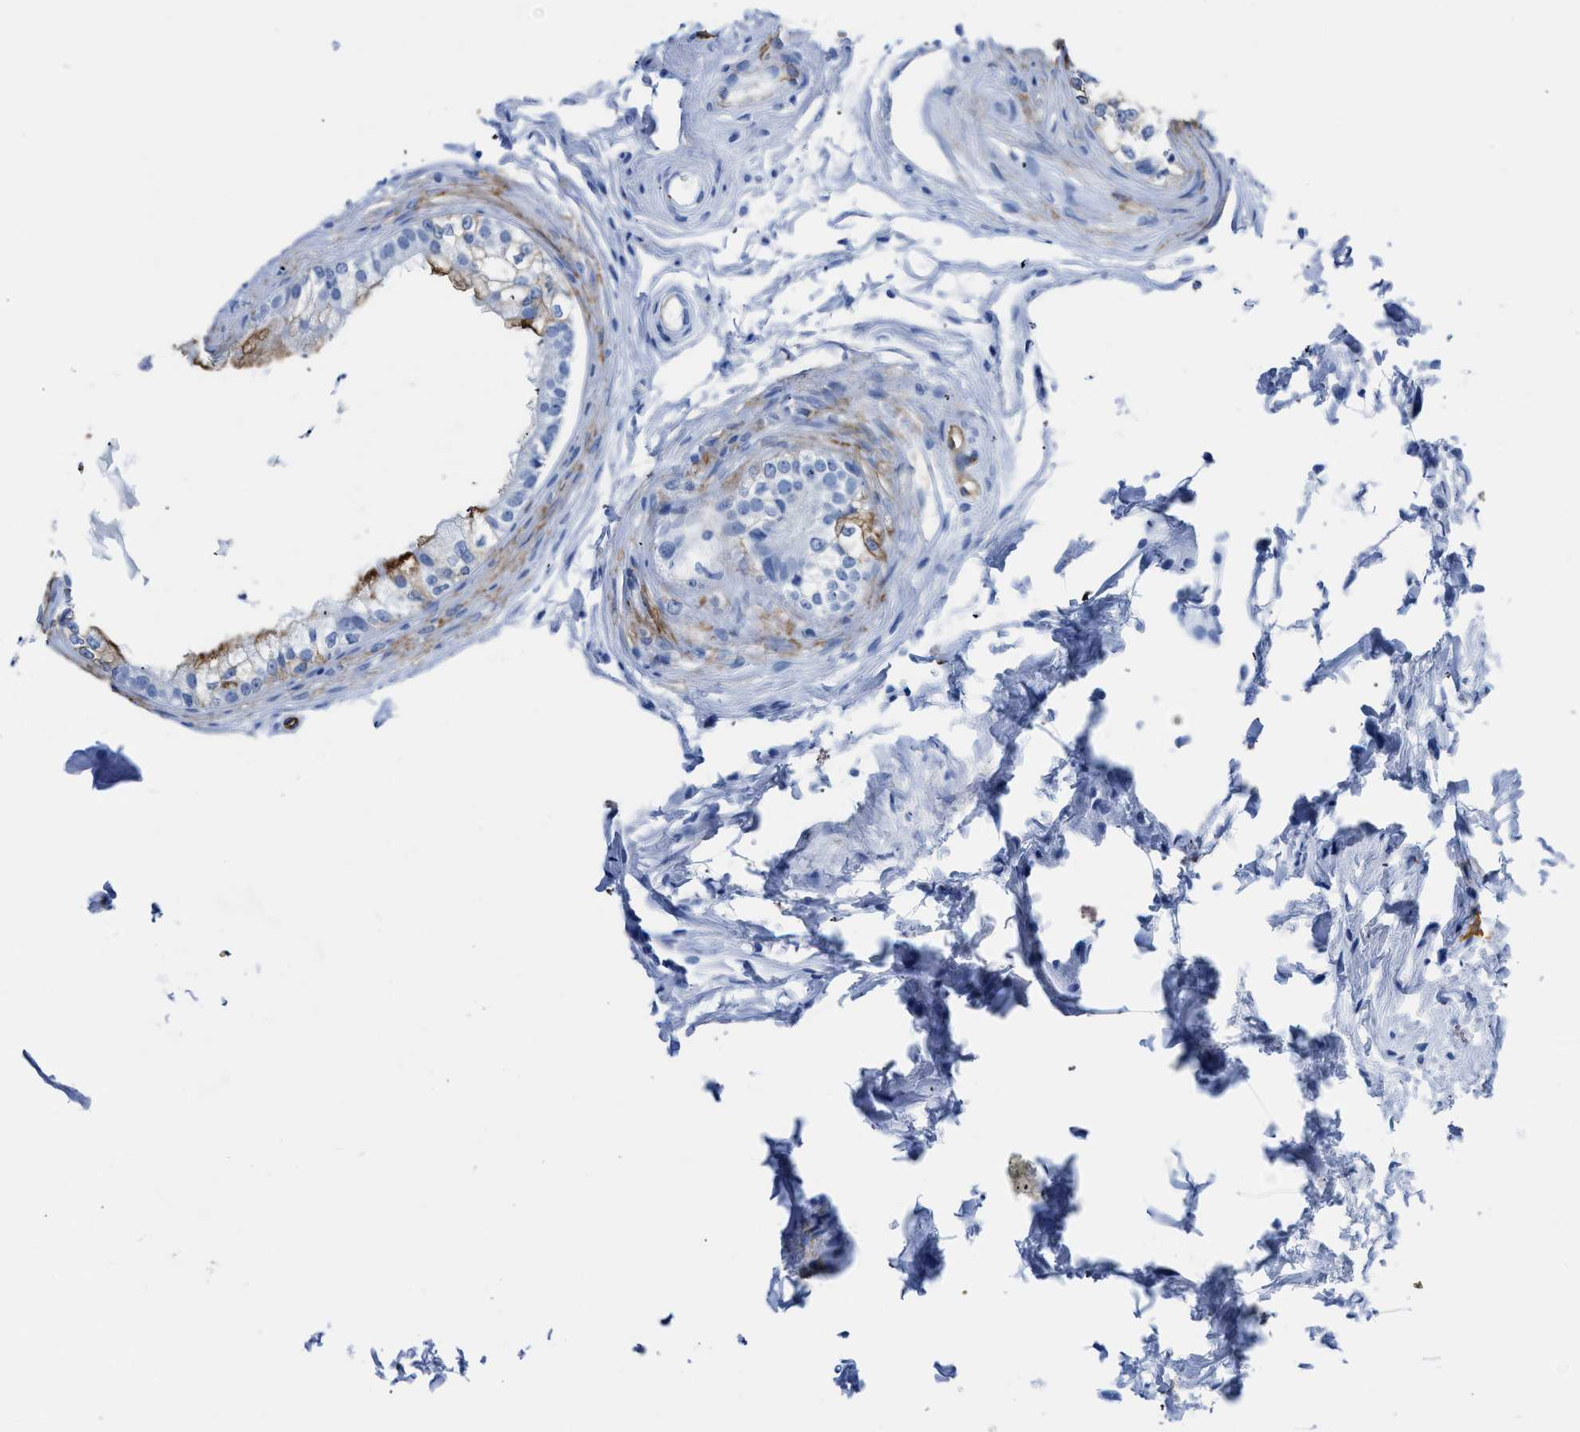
{"staining": {"intensity": "moderate", "quantity": "<25%", "location": "cytoplasmic/membranous"}, "tissue": "epididymis", "cell_type": "Glandular cells", "image_type": "normal", "snomed": [{"axis": "morphology", "description": "Normal tissue, NOS"}, {"axis": "topography", "description": "Epididymis"}], "caption": "Immunohistochemistry (IHC) staining of benign epididymis, which demonstrates low levels of moderate cytoplasmic/membranous expression in about <25% of glandular cells indicating moderate cytoplasmic/membranous protein staining. The staining was performed using DAB (brown) for protein detection and nuclei were counterstained in hematoxylin (blue).", "gene": "AQP1", "patient": {"sex": "male", "age": 56}}